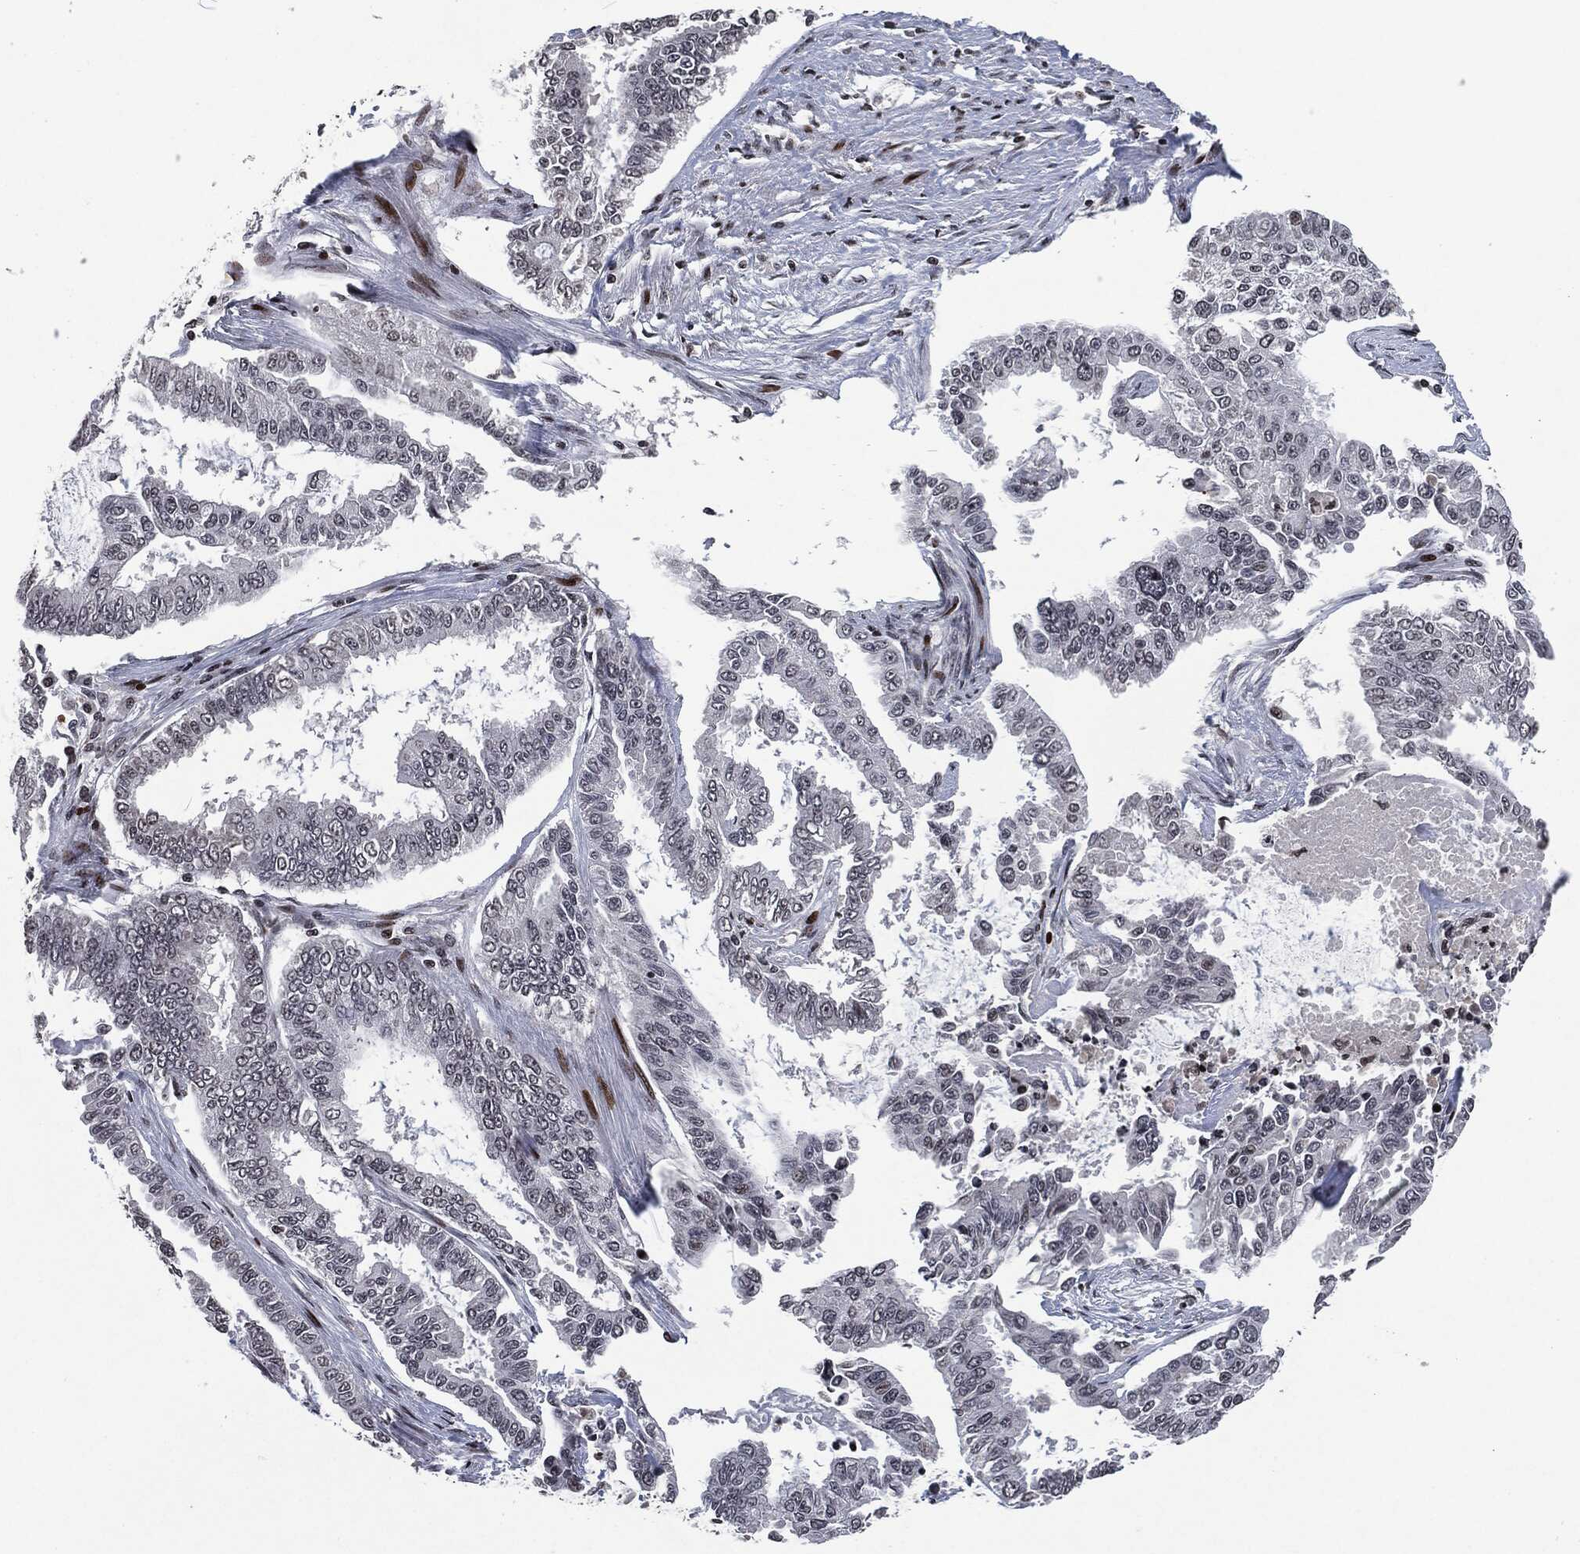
{"staining": {"intensity": "negative", "quantity": "none", "location": "none"}, "tissue": "endometrial cancer", "cell_type": "Tumor cells", "image_type": "cancer", "snomed": [{"axis": "morphology", "description": "Adenocarcinoma, NOS"}, {"axis": "topography", "description": "Uterus"}], "caption": "Tumor cells show no significant positivity in endometrial cancer (adenocarcinoma).", "gene": "EGFR", "patient": {"sex": "female", "age": 59}}